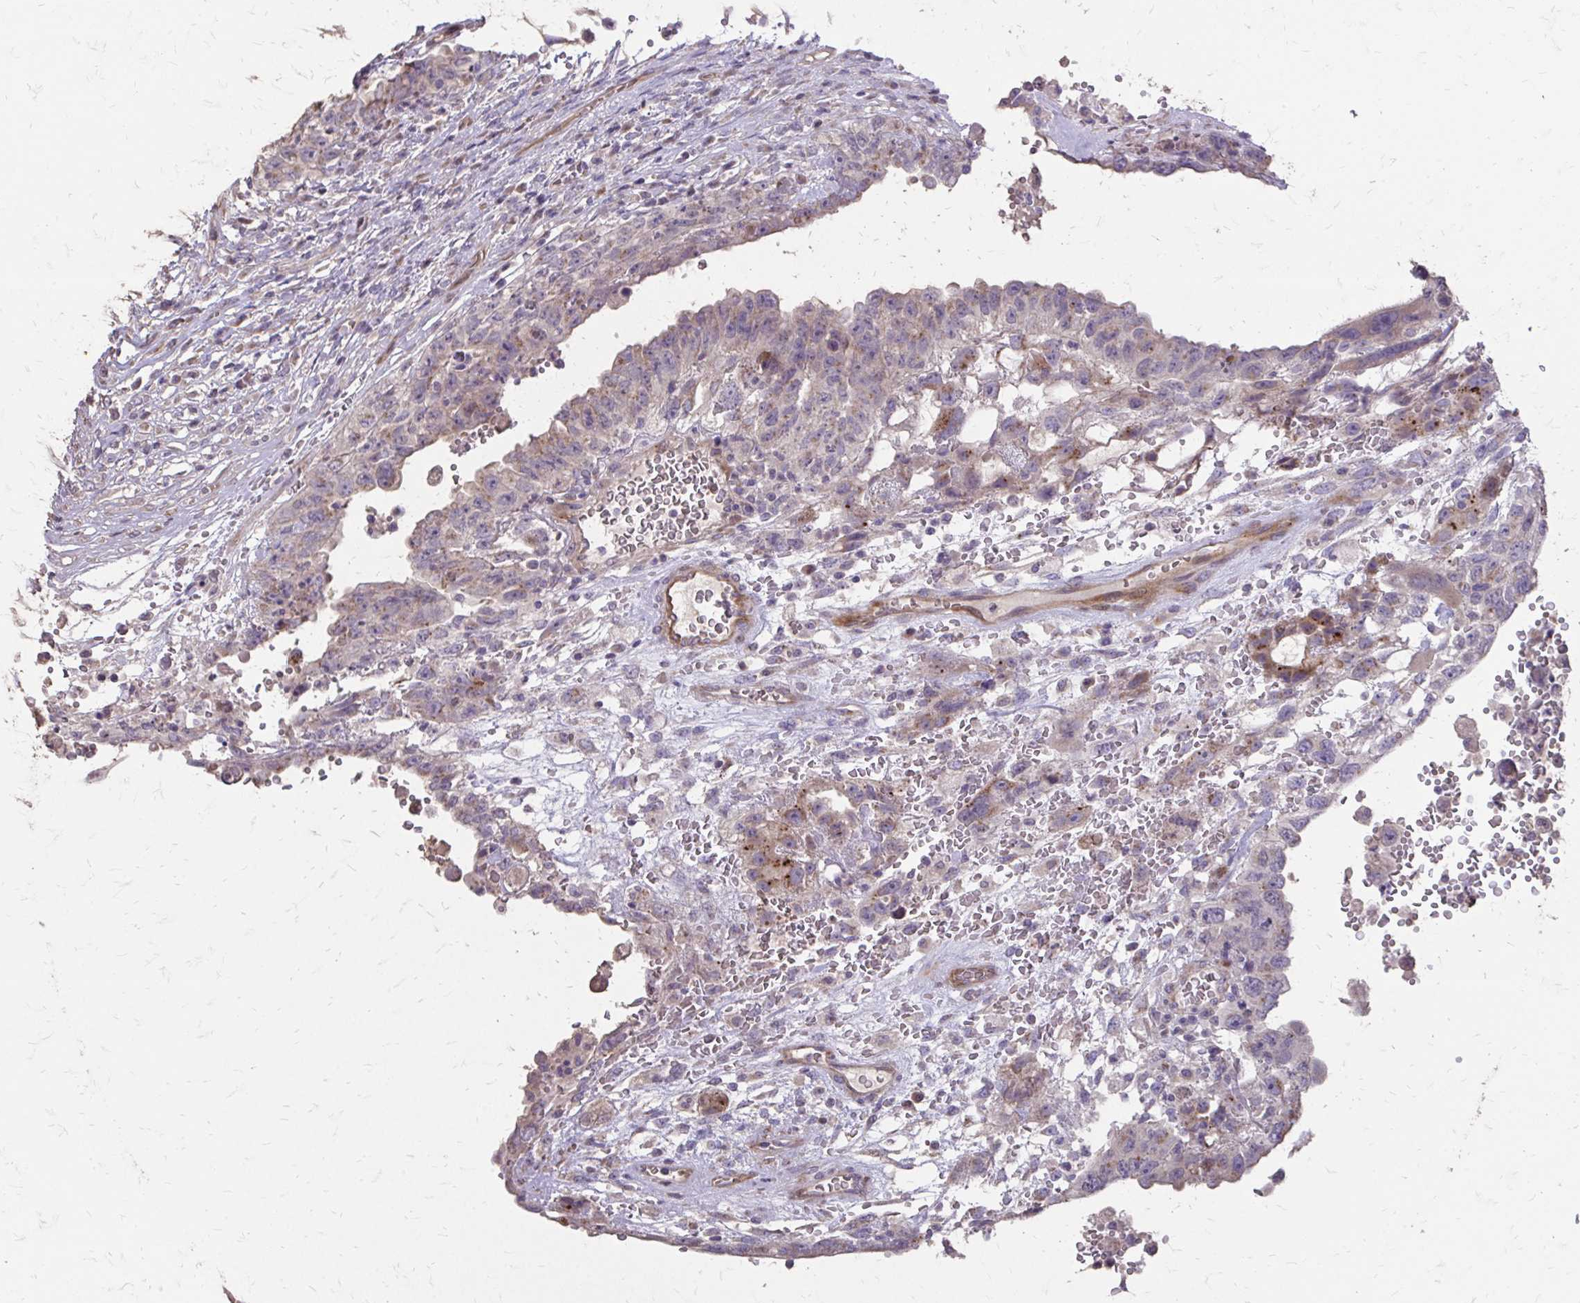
{"staining": {"intensity": "weak", "quantity": "<25%", "location": "cytoplasmic/membranous"}, "tissue": "testis cancer", "cell_type": "Tumor cells", "image_type": "cancer", "snomed": [{"axis": "morphology", "description": "Carcinoma, Embryonal, NOS"}, {"axis": "topography", "description": "Testis"}], "caption": "This is an IHC histopathology image of human testis cancer (embryonal carcinoma). There is no expression in tumor cells.", "gene": "MYORG", "patient": {"sex": "male", "age": 26}}